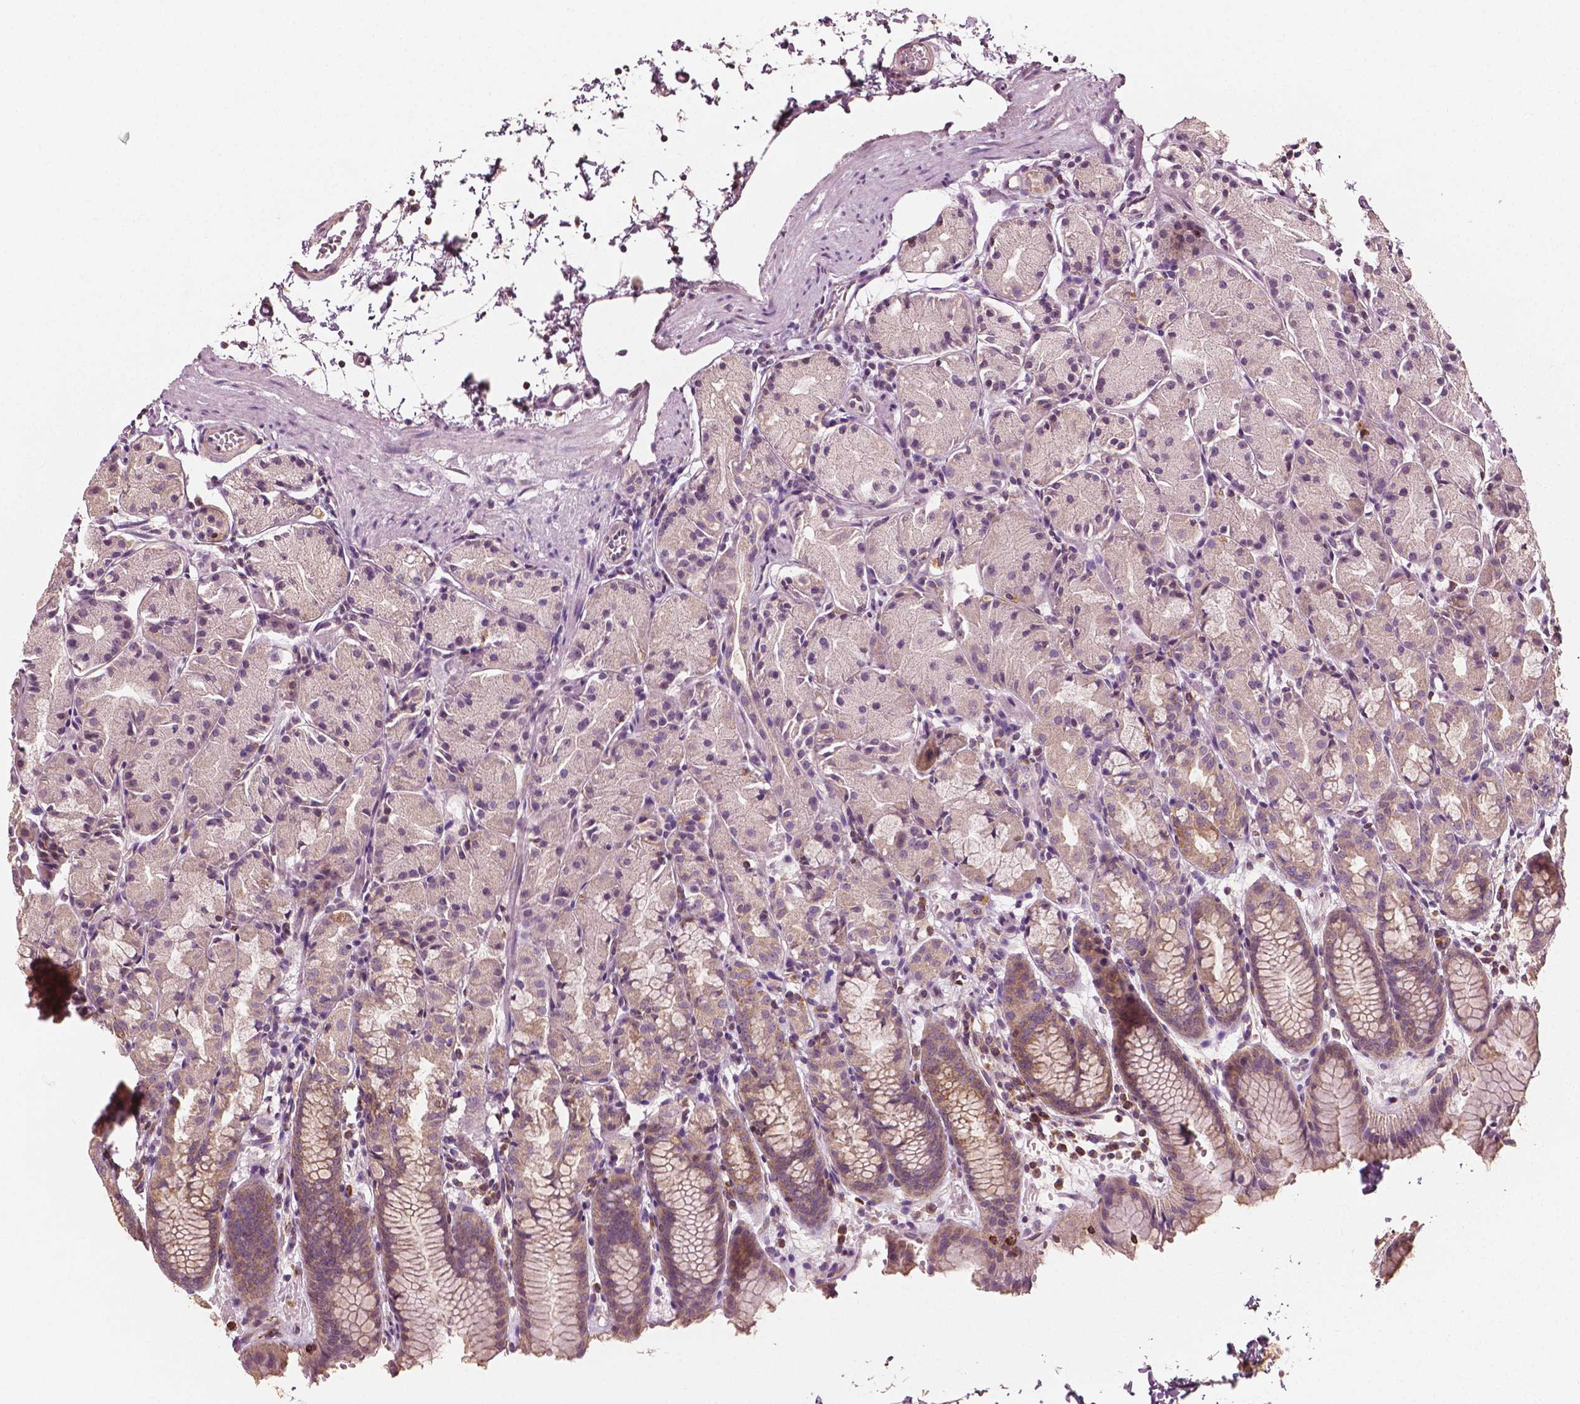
{"staining": {"intensity": "weak", "quantity": "25%-75%", "location": "cytoplasmic/membranous"}, "tissue": "stomach", "cell_type": "Glandular cells", "image_type": "normal", "snomed": [{"axis": "morphology", "description": "Normal tissue, NOS"}, {"axis": "topography", "description": "Stomach, upper"}], "caption": "Immunohistochemical staining of benign human stomach shows 25%-75% levels of weak cytoplasmic/membranous protein expression in about 25%-75% of glandular cells. (IHC, brightfield microscopy, high magnification).", "gene": "MCL1", "patient": {"sex": "male", "age": 47}}